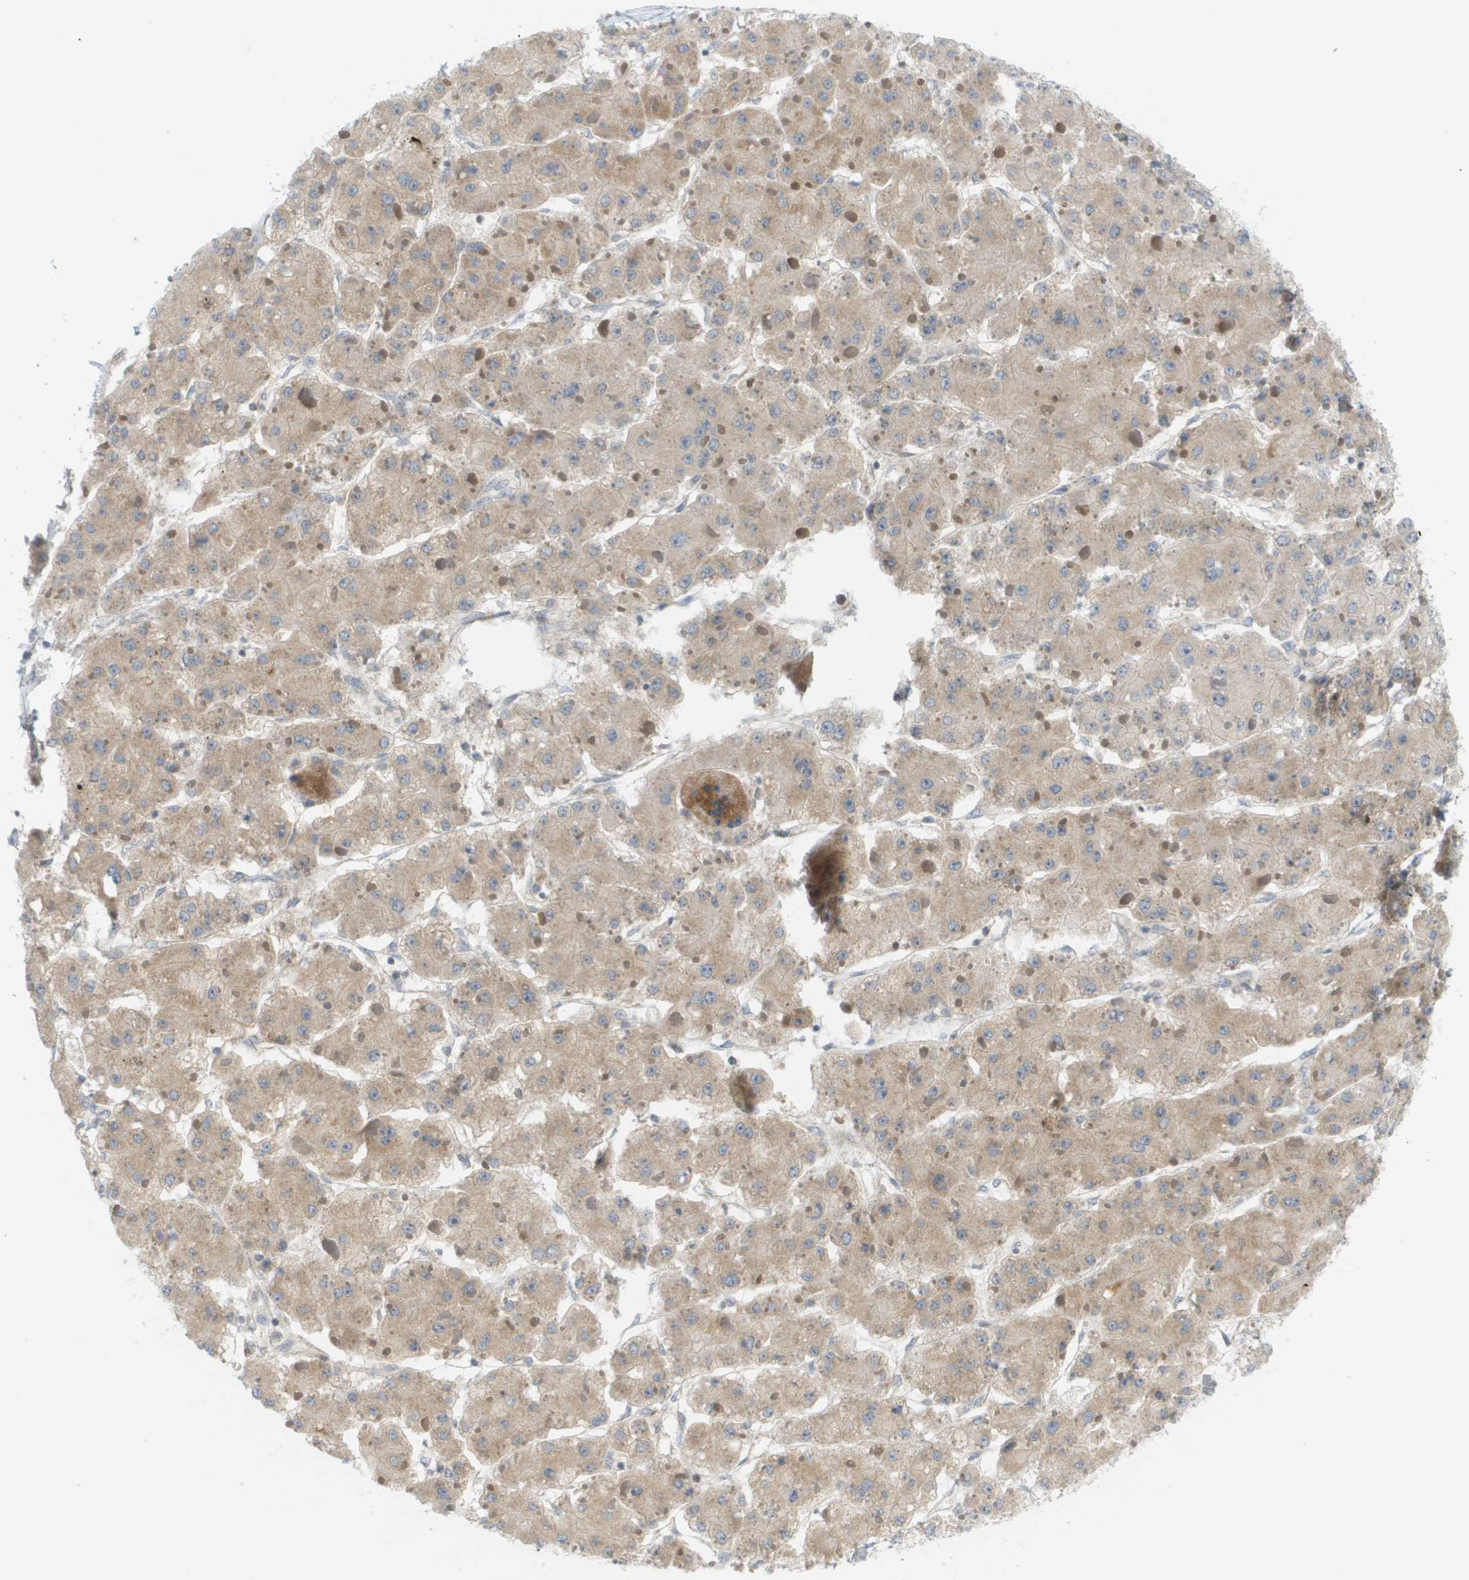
{"staining": {"intensity": "weak", "quantity": ">75%", "location": "cytoplasmic/membranous"}, "tissue": "liver cancer", "cell_type": "Tumor cells", "image_type": "cancer", "snomed": [{"axis": "morphology", "description": "Carcinoma, Hepatocellular, NOS"}, {"axis": "topography", "description": "Liver"}], "caption": "The immunohistochemical stain labels weak cytoplasmic/membranous expression in tumor cells of liver cancer tissue.", "gene": "PROC", "patient": {"sex": "female", "age": 73}}